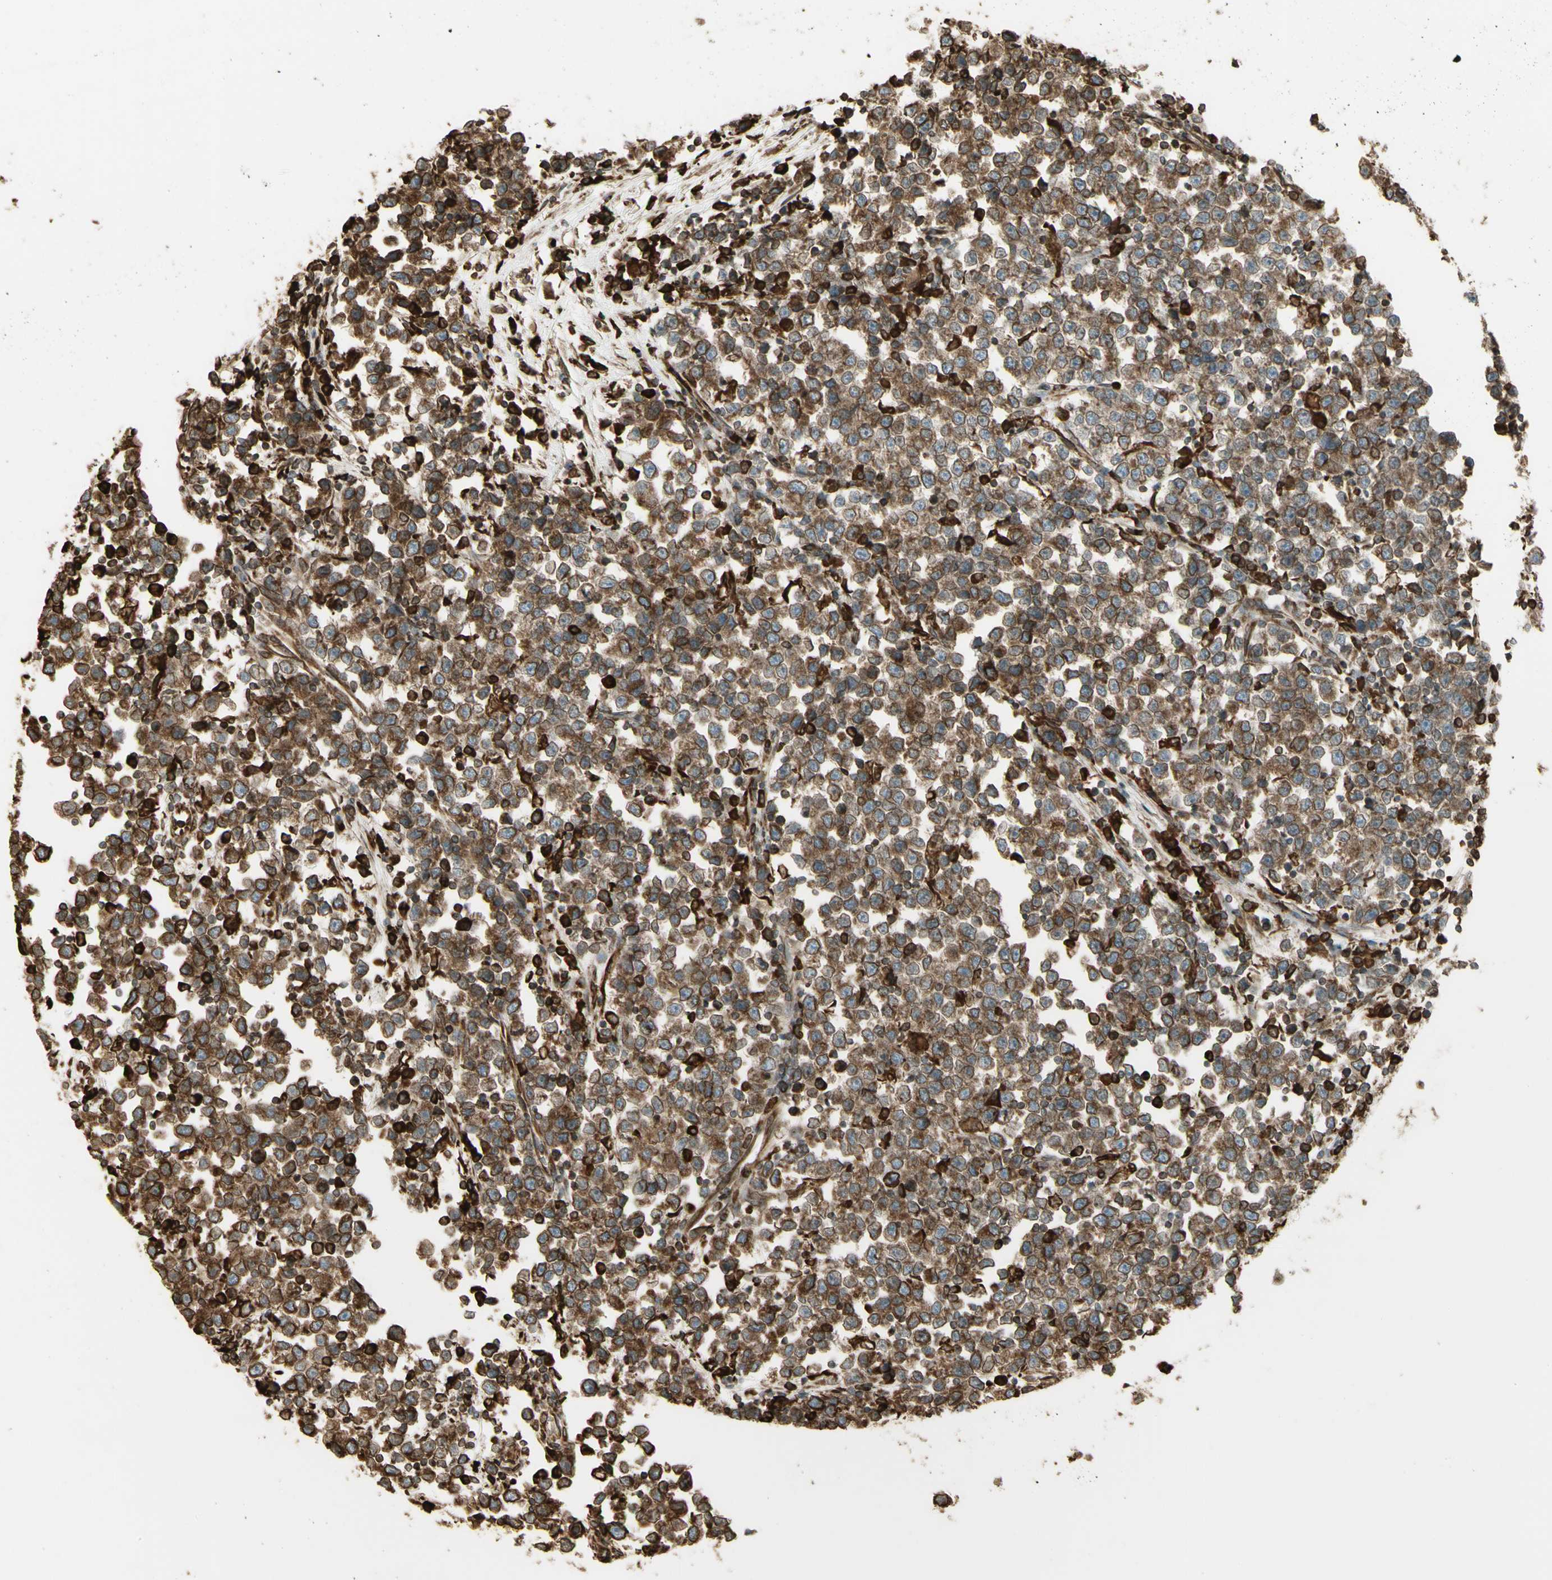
{"staining": {"intensity": "moderate", "quantity": ">75%", "location": "cytoplasmic/membranous"}, "tissue": "testis cancer", "cell_type": "Tumor cells", "image_type": "cancer", "snomed": [{"axis": "morphology", "description": "Seminoma, NOS"}, {"axis": "topography", "description": "Testis"}], "caption": "This is an image of IHC staining of testis seminoma, which shows moderate positivity in the cytoplasmic/membranous of tumor cells.", "gene": "CANX", "patient": {"sex": "male", "age": 43}}